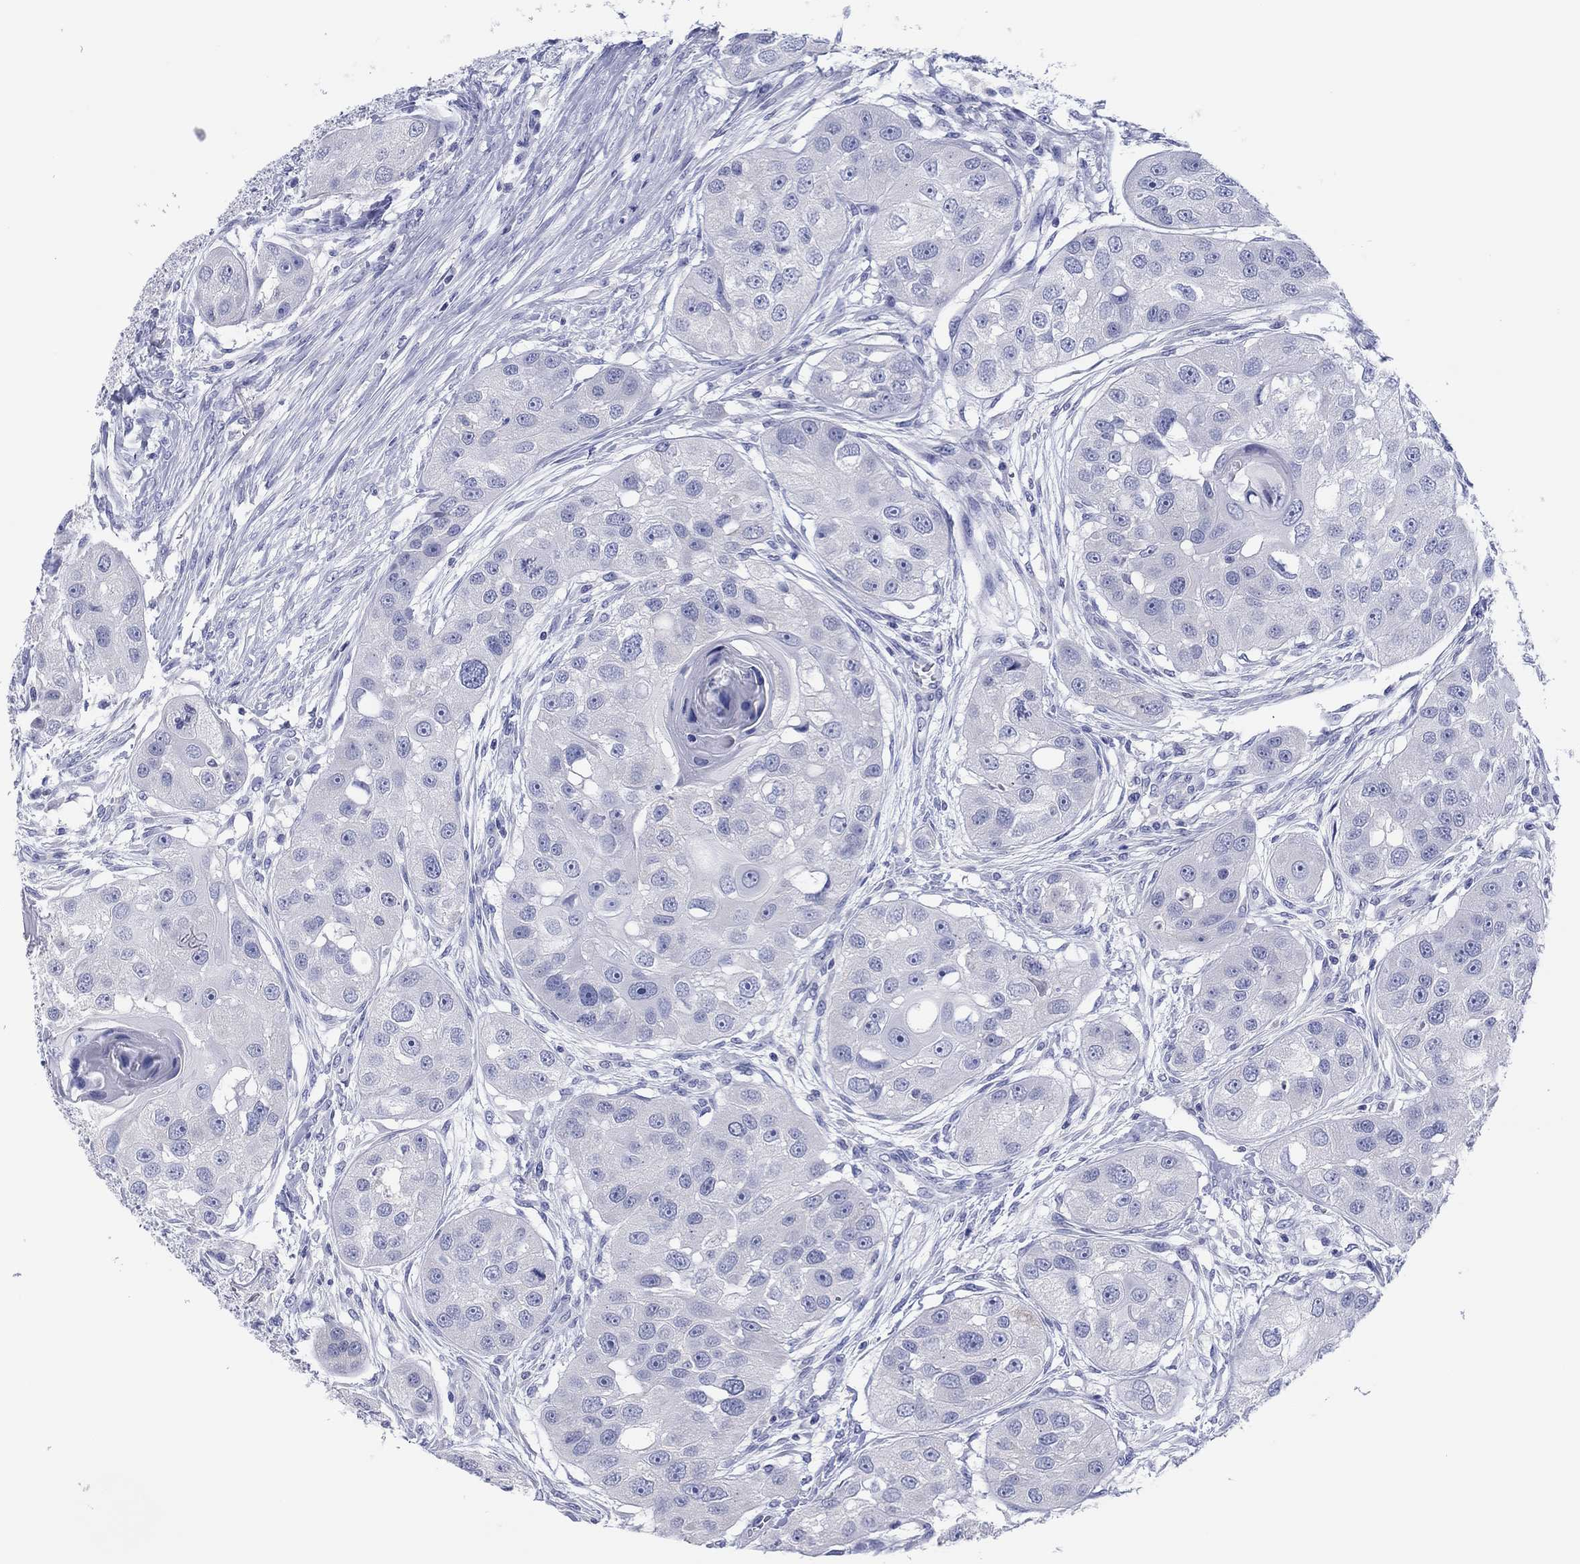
{"staining": {"intensity": "negative", "quantity": "none", "location": "none"}, "tissue": "head and neck cancer", "cell_type": "Tumor cells", "image_type": "cancer", "snomed": [{"axis": "morphology", "description": "Normal tissue, NOS"}, {"axis": "morphology", "description": "Squamous cell carcinoma, NOS"}, {"axis": "topography", "description": "Skeletal muscle"}, {"axis": "topography", "description": "Head-Neck"}], "caption": "Tumor cells show no significant protein expression in head and neck squamous cell carcinoma.", "gene": "ERICH3", "patient": {"sex": "male", "age": 51}}